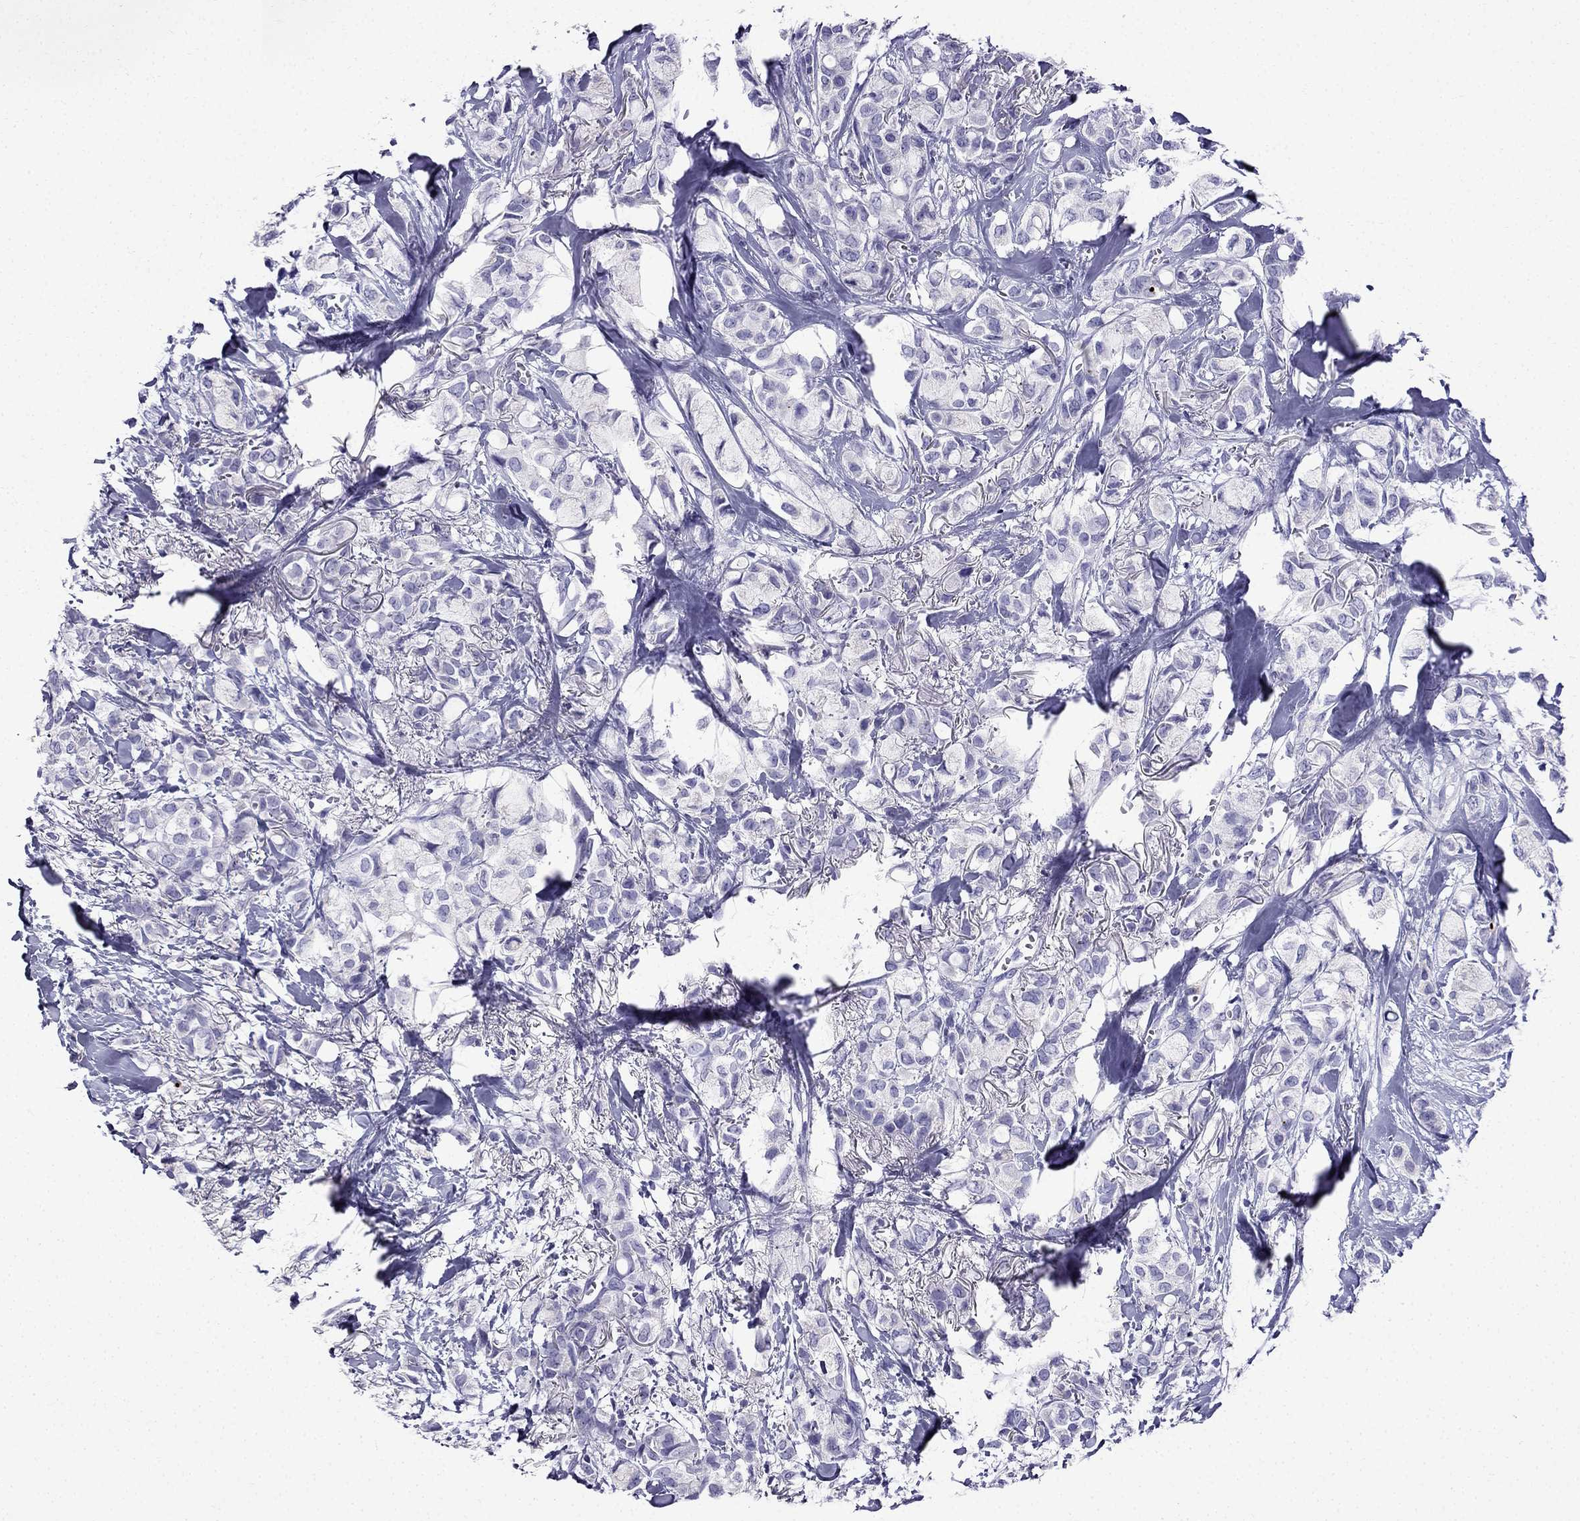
{"staining": {"intensity": "negative", "quantity": "none", "location": "none"}, "tissue": "breast cancer", "cell_type": "Tumor cells", "image_type": "cancer", "snomed": [{"axis": "morphology", "description": "Duct carcinoma"}, {"axis": "topography", "description": "Breast"}], "caption": "Tumor cells are negative for protein expression in human breast infiltrating ductal carcinoma.", "gene": "ERC2", "patient": {"sex": "female", "age": 85}}